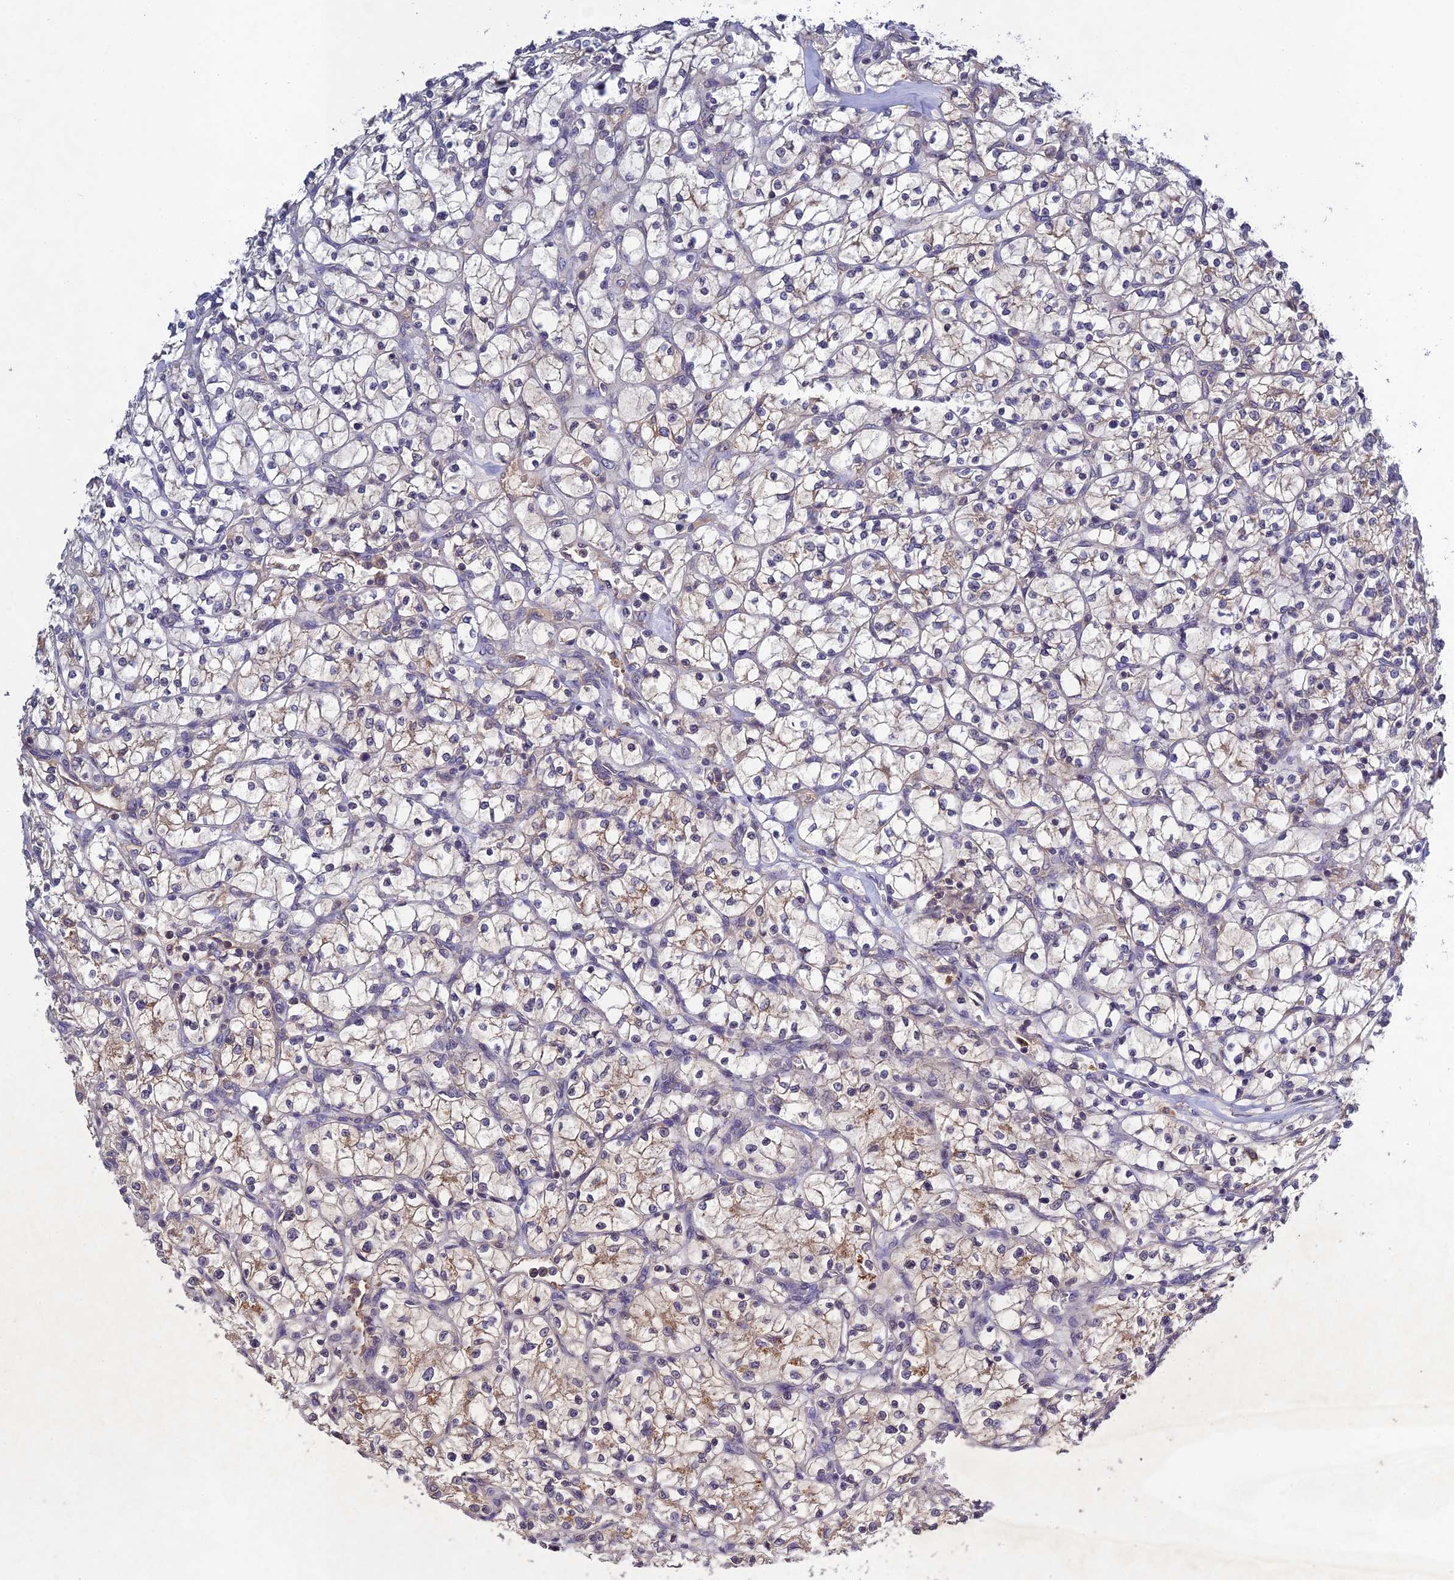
{"staining": {"intensity": "negative", "quantity": "none", "location": "none"}, "tissue": "renal cancer", "cell_type": "Tumor cells", "image_type": "cancer", "snomed": [{"axis": "morphology", "description": "Adenocarcinoma, NOS"}, {"axis": "topography", "description": "Kidney"}], "caption": "High magnification brightfield microscopy of renal cancer (adenocarcinoma) stained with DAB (brown) and counterstained with hematoxylin (blue): tumor cells show no significant positivity. The staining is performed using DAB (3,3'-diaminobenzidine) brown chromogen with nuclei counter-stained in using hematoxylin.", "gene": "CHST5", "patient": {"sex": "female", "age": 64}}